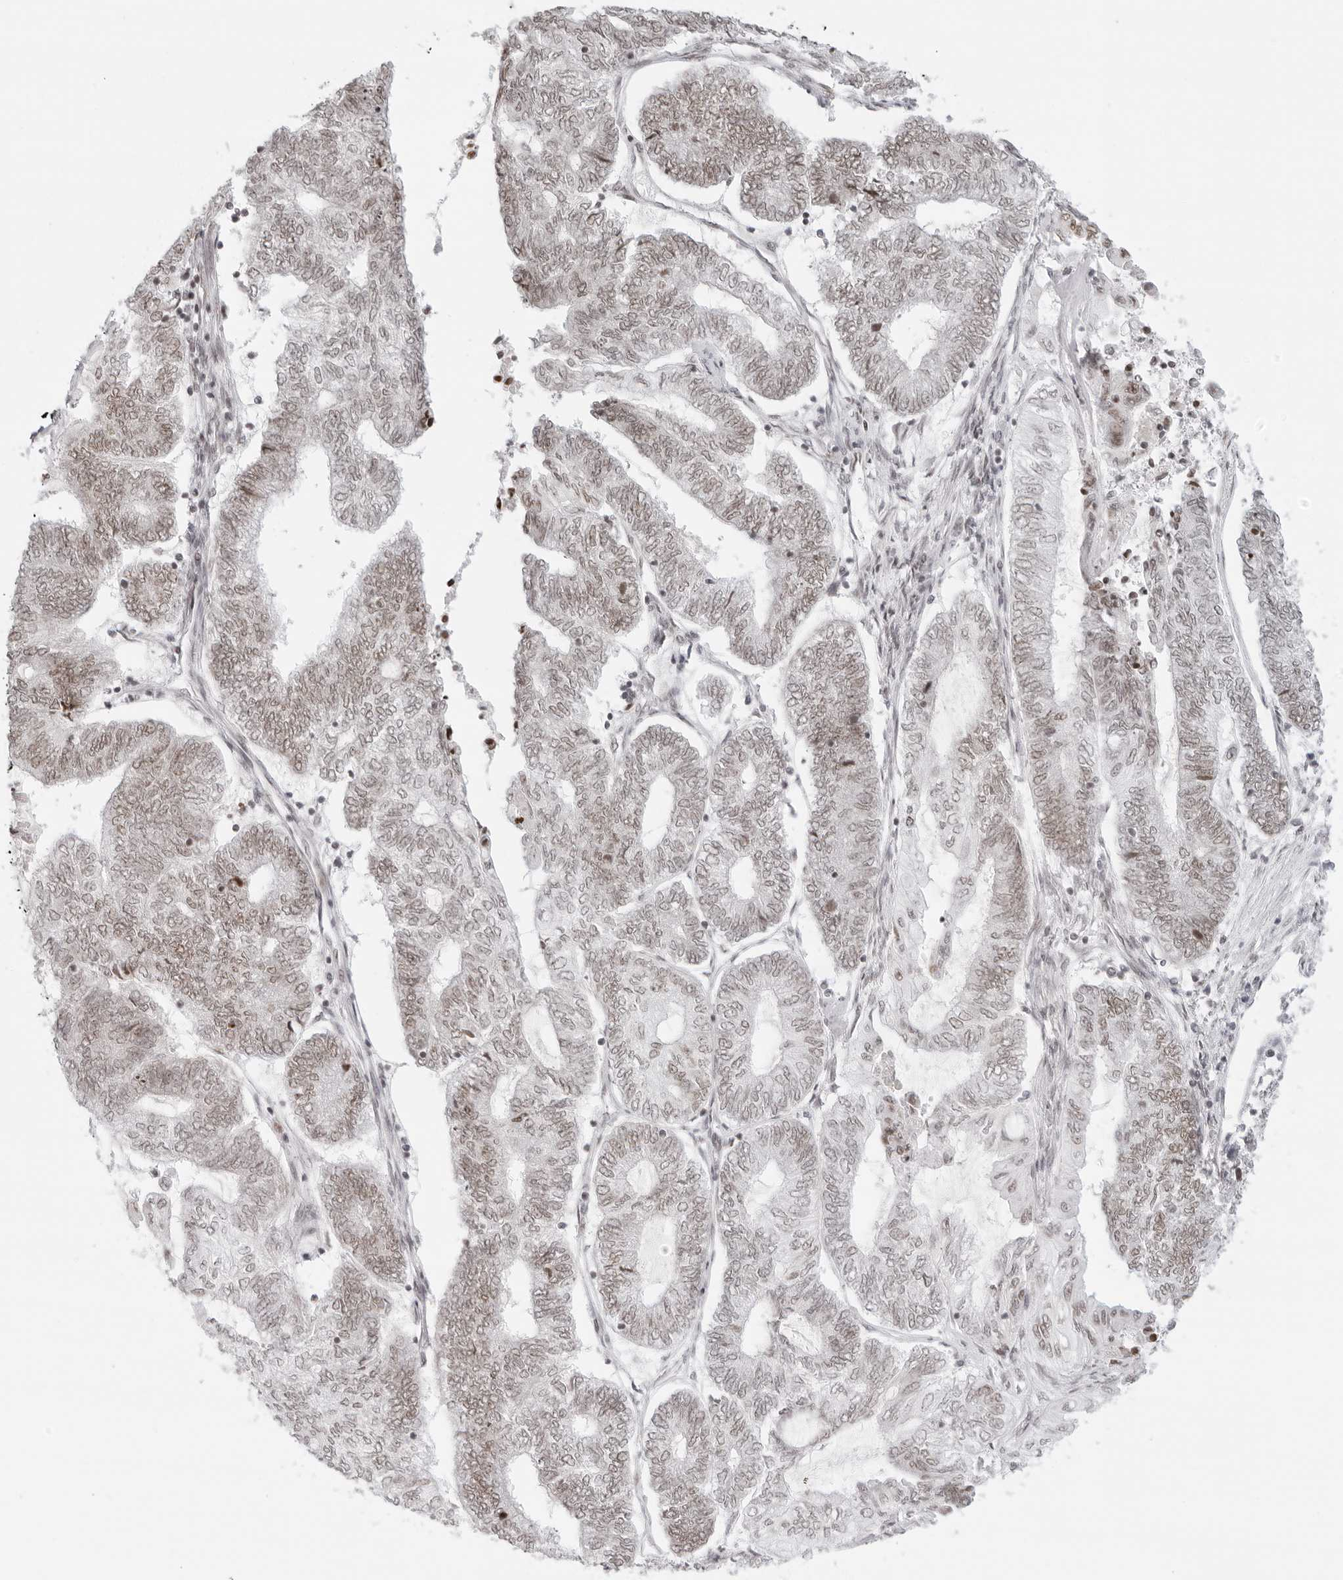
{"staining": {"intensity": "weak", "quantity": "25%-75%", "location": "nuclear"}, "tissue": "endometrial cancer", "cell_type": "Tumor cells", "image_type": "cancer", "snomed": [{"axis": "morphology", "description": "Adenocarcinoma, NOS"}, {"axis": "topography", "description": "Uterus"}, {"axis": "topography", "description": "Endometrium"}], "caption": "DAB immunohistochemical staining of endometrial adenocarcinoma reveals weak nuclear protein staining in about 25%-75% of tumor cells.", "gene": "RCC1", "patient": {"sex": "female", "age": 70}}